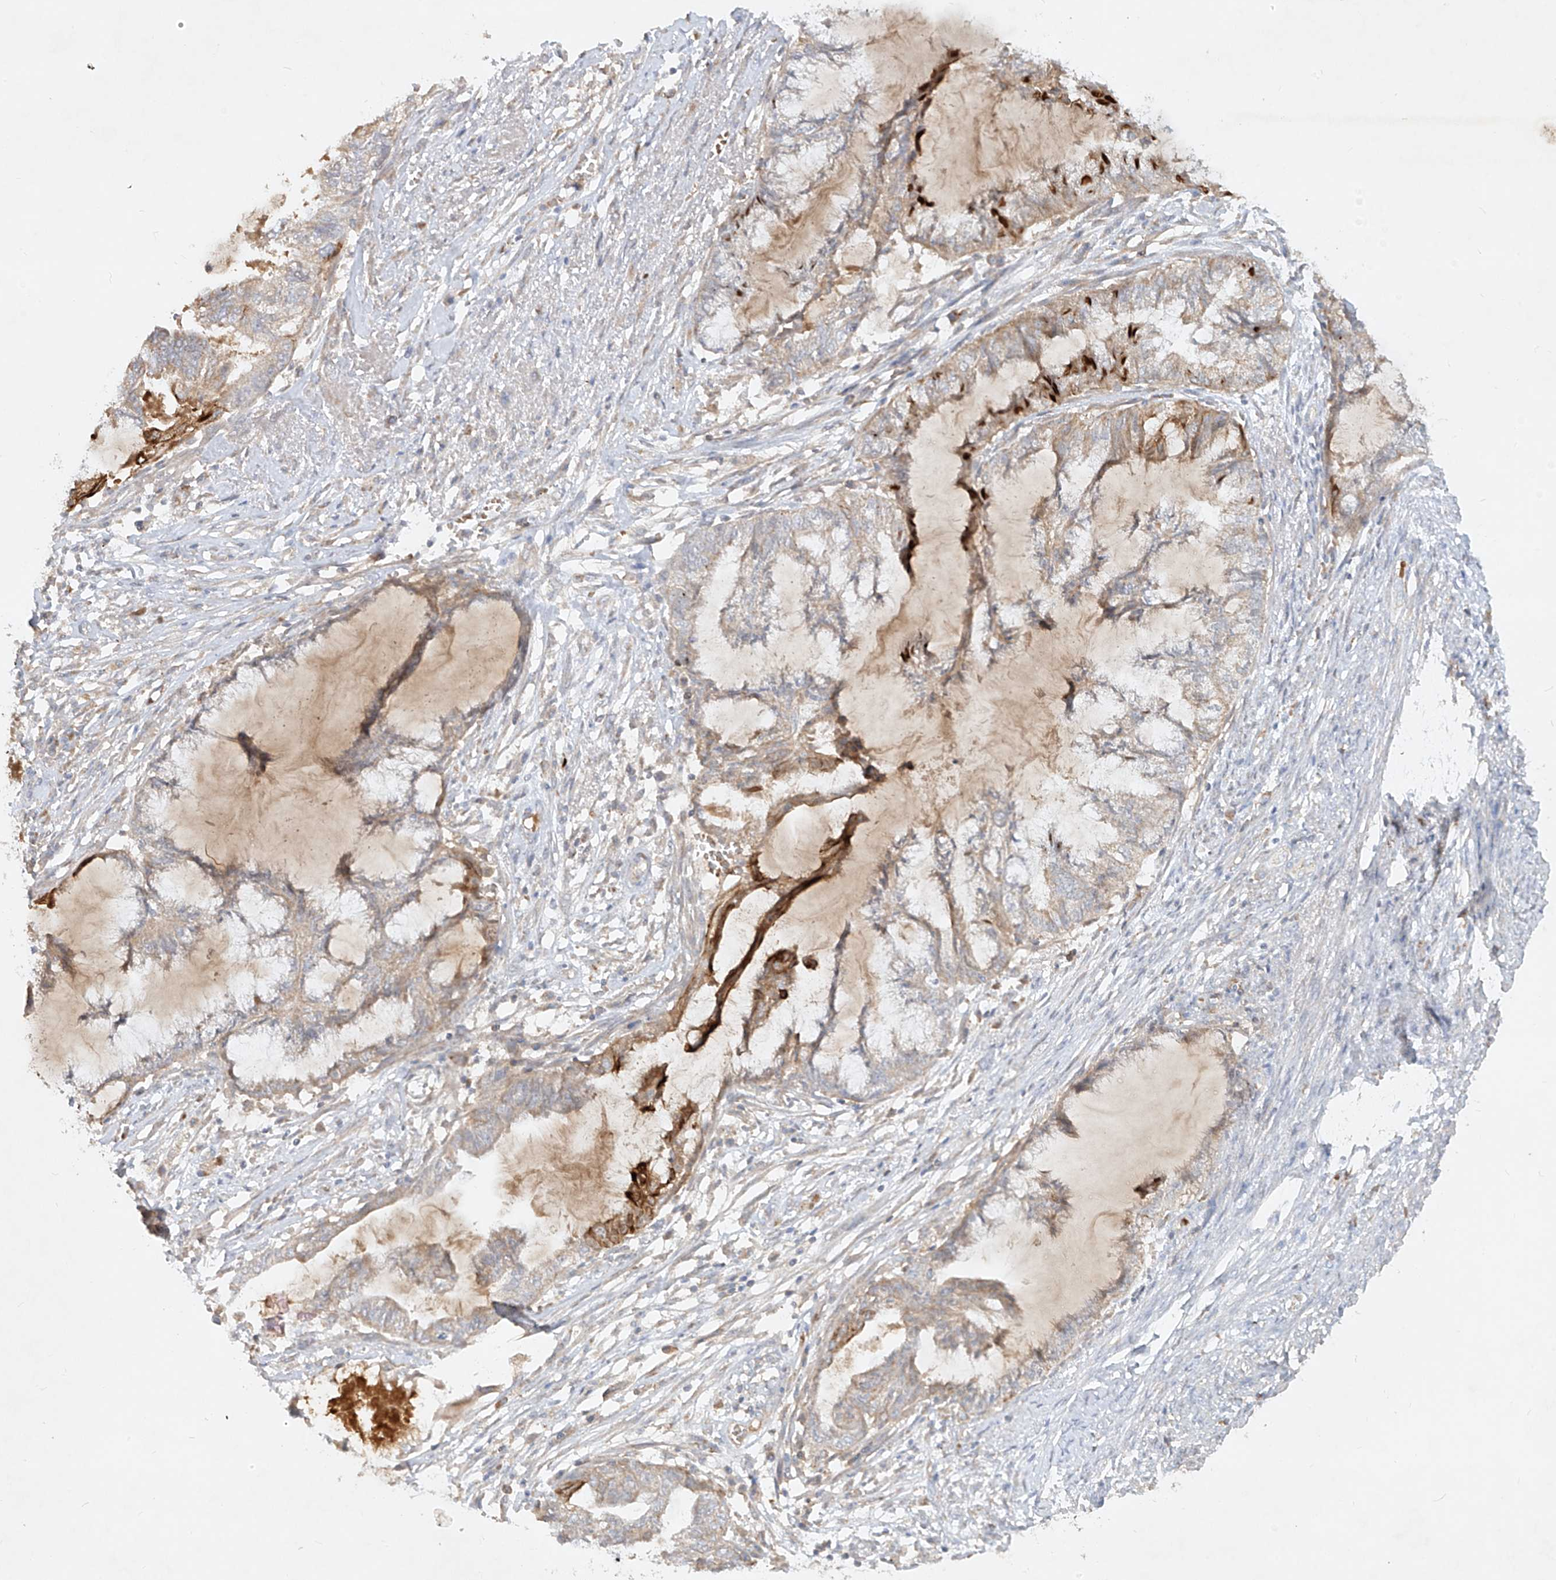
{"staining": {"intensity": "weak", "quantity": "<25%", "location": "cytoplasmic/membranous"}, "tissue": "endometrial cancer", "cell_type": "Tumor cells", "image_type": "cancer", "snomed": [{"axis": "morphology", "description": "Adenocarcinoma, NOS"}, {"axis": "topography", "description": "Endometrium"}], "caption": "Protein analysis of endometrial cancer shows no significant expression in tumor cells.", "gene": "KPNA7", "patient": {"sex": "female", "age": 86}}